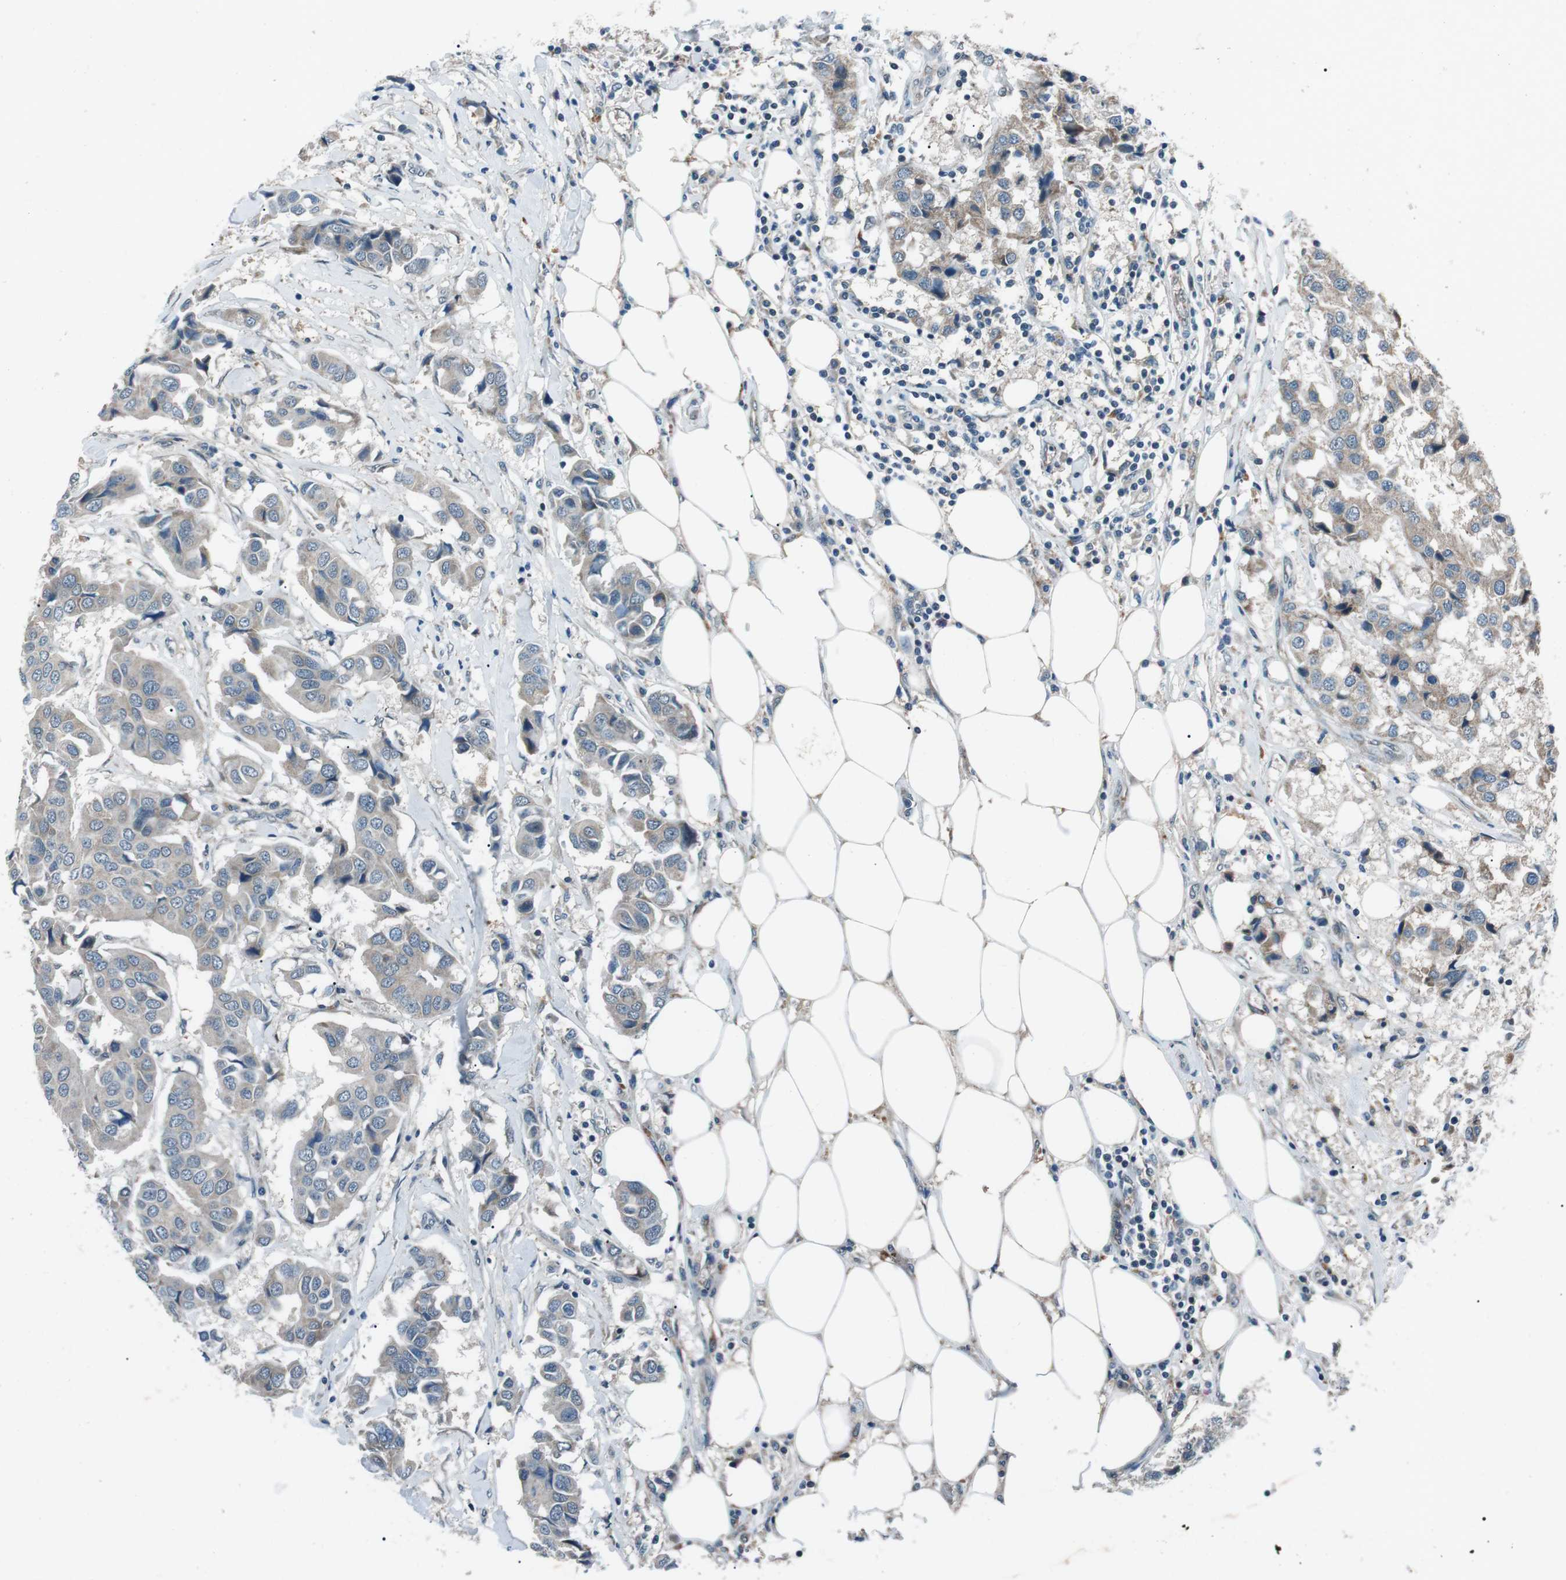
{"staining": {"intensity": "weak", "quantity": "<25%", "location": "cytoplasmic/membranous"}, "tissue": "breast cancer", "cell_type": "Tumor cells", "image_type": "cancer", "snomed": [{"axis": "morphology", "description": "Duct carcinoma"}, {"axis": "topography", "description": "Breast"}], "caption": "DAB (3,3'-diaminobenzidine) immunohistochemical staining of breast cancer (invasive ductal carcinoma) exhibits no significant positivity in tumor cells.", "gene": "LRIG2", "patient": {"sex": "female", "age": 80}}